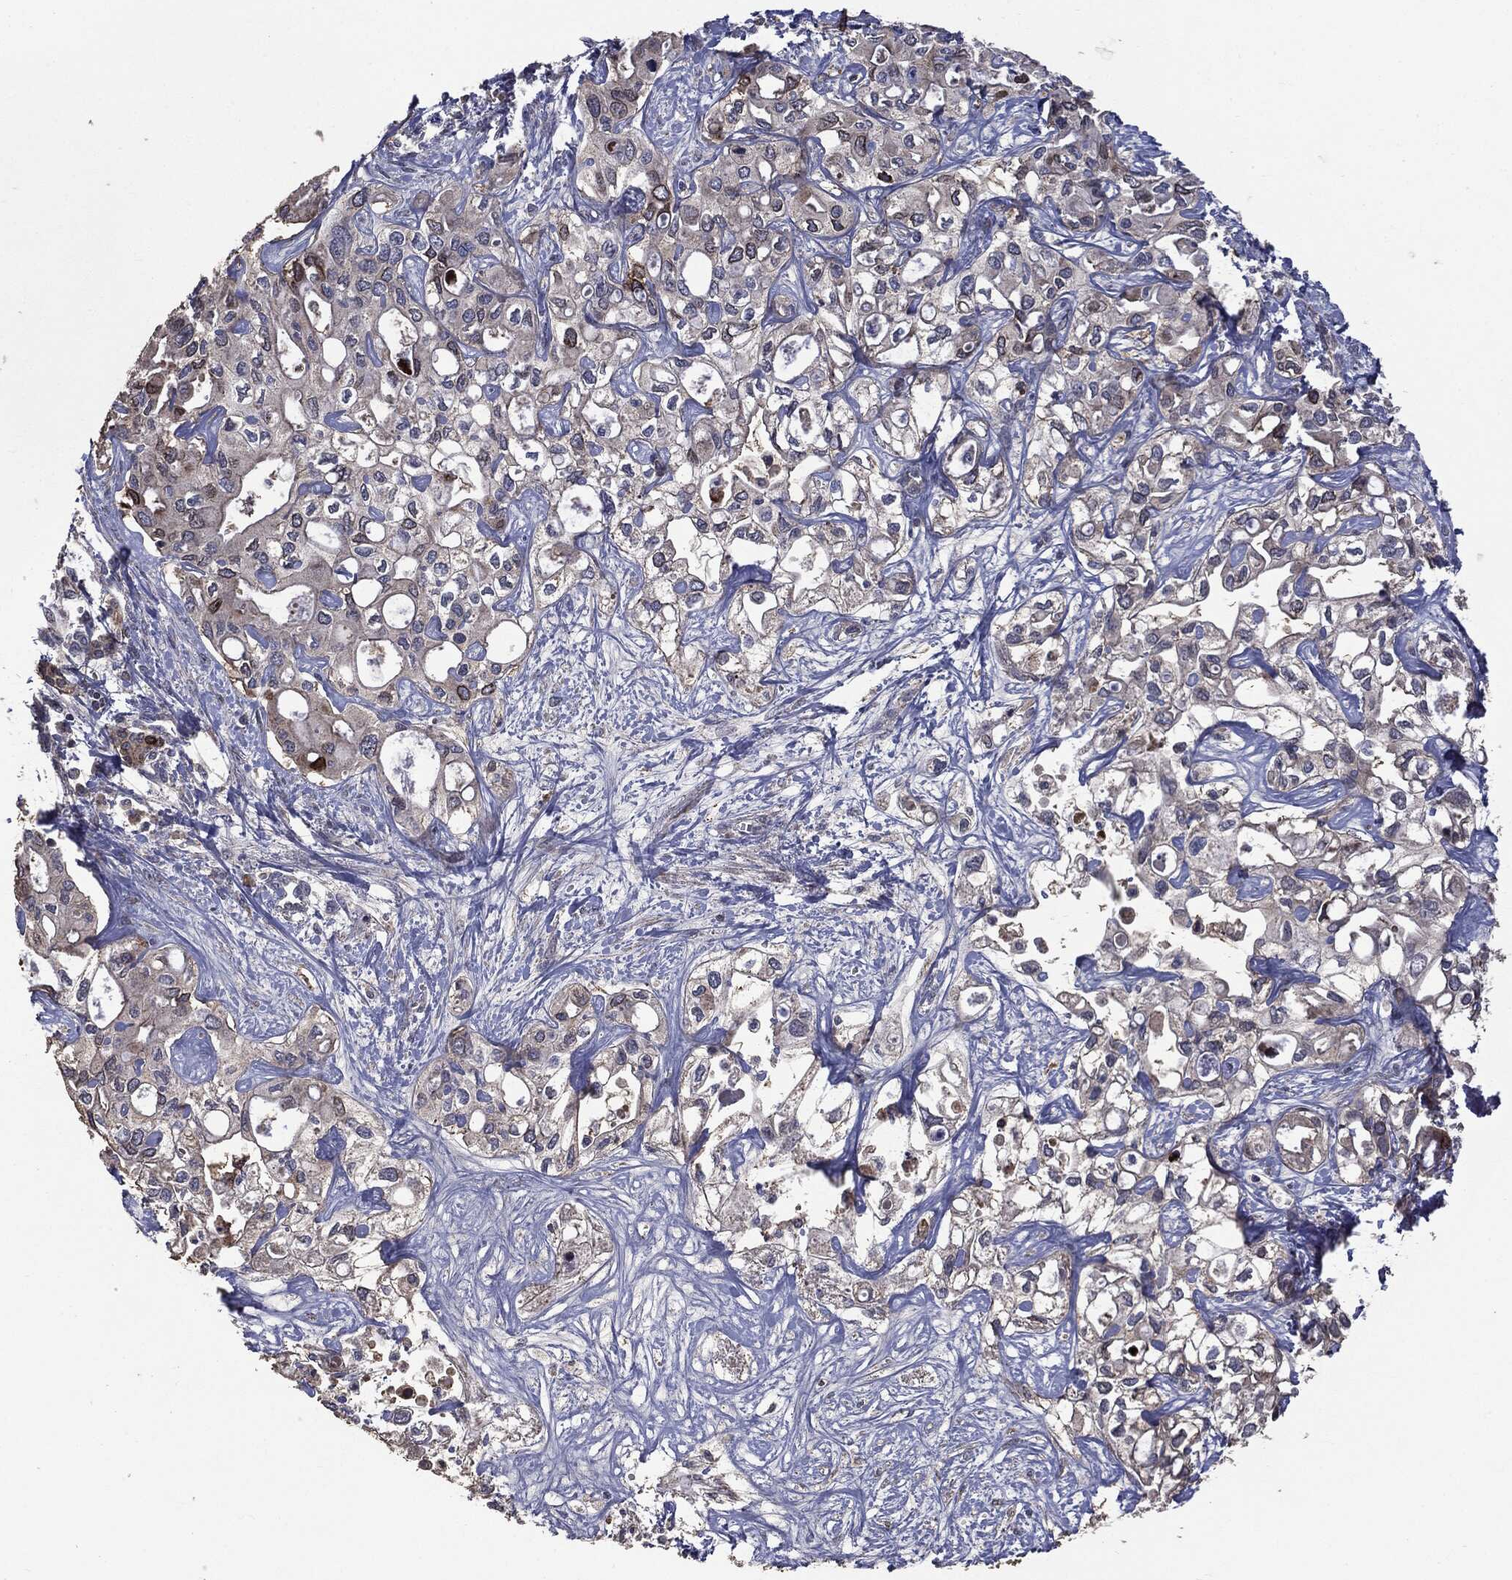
{"staining": {"intensity": "negative", "quantity": "none", "location": "none"}, "tissue": "liver cancer", "cell_type": "Tumor cells", "image_type": "cancer", "snomed": [{"axis": "morphology", "description": "Cholangiocarcinoma"}, {"axis": "topography", "description": "Liver"}], "caption": "This is a micrograph of immunohistochemistry (IHC) staining of cholangiocarcinoma (liver), which shows no staining in tumor cells.", "gene": "MTOR", "patient": {"sex": "female", "age": 64}}